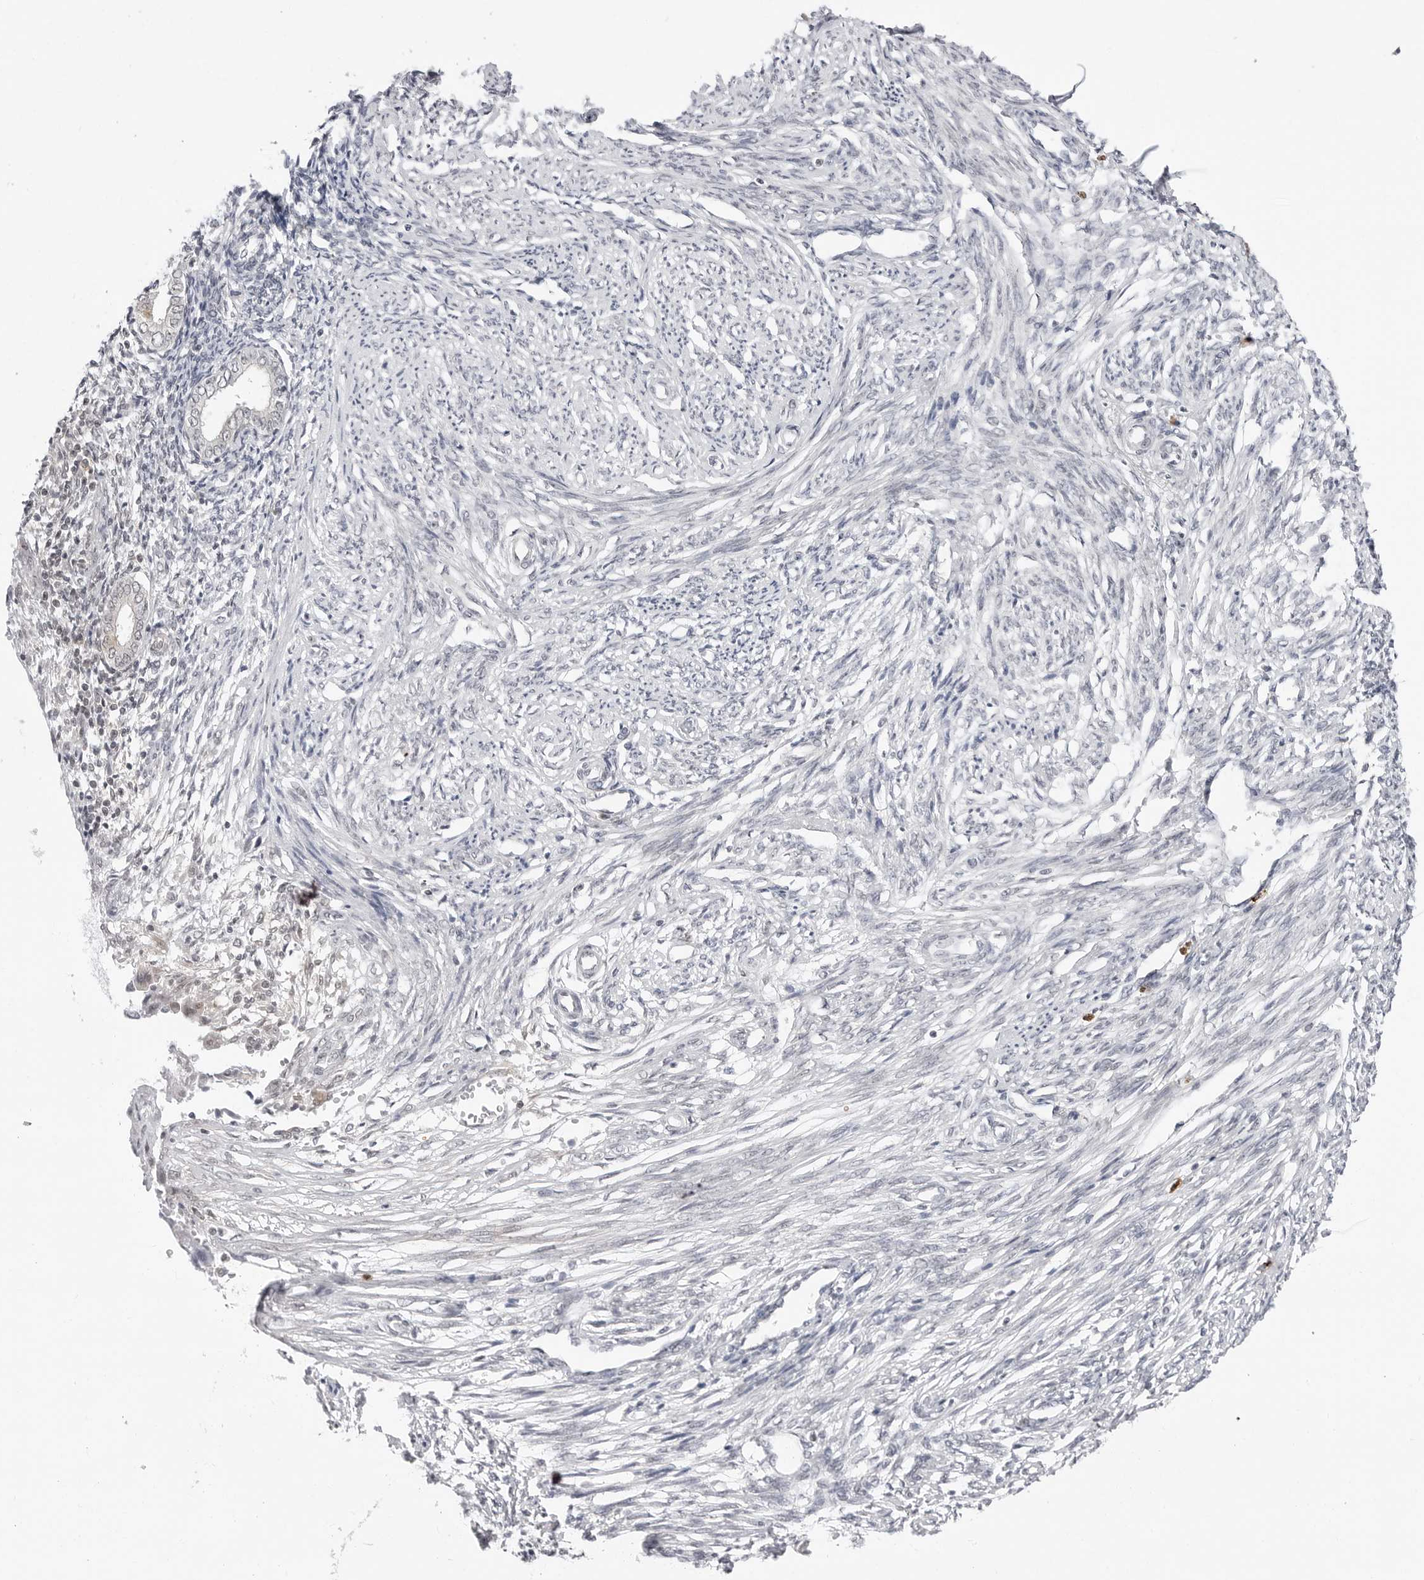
{"staining": {"intensity": "negative", "quantity": "none", "location": "none"}, "tissue": "endometrium", "cell_type": "Cells in endometrial stroma", "image_type": "normal", "snomed": [{"axis": "morphology", "description": "Normal tissue, NOS"}, {"axis": "topography", "description": "Endometrium"}], "caption": "IHC micrograph of unremarkable endometrium: human endometrium stained with DAB displays no significant protein expression in cells in endometrial stroma. (DAB IHC, high magnification).", "gene": "PPP2R5C", "patient": {"sex": "female", "age": 56}}